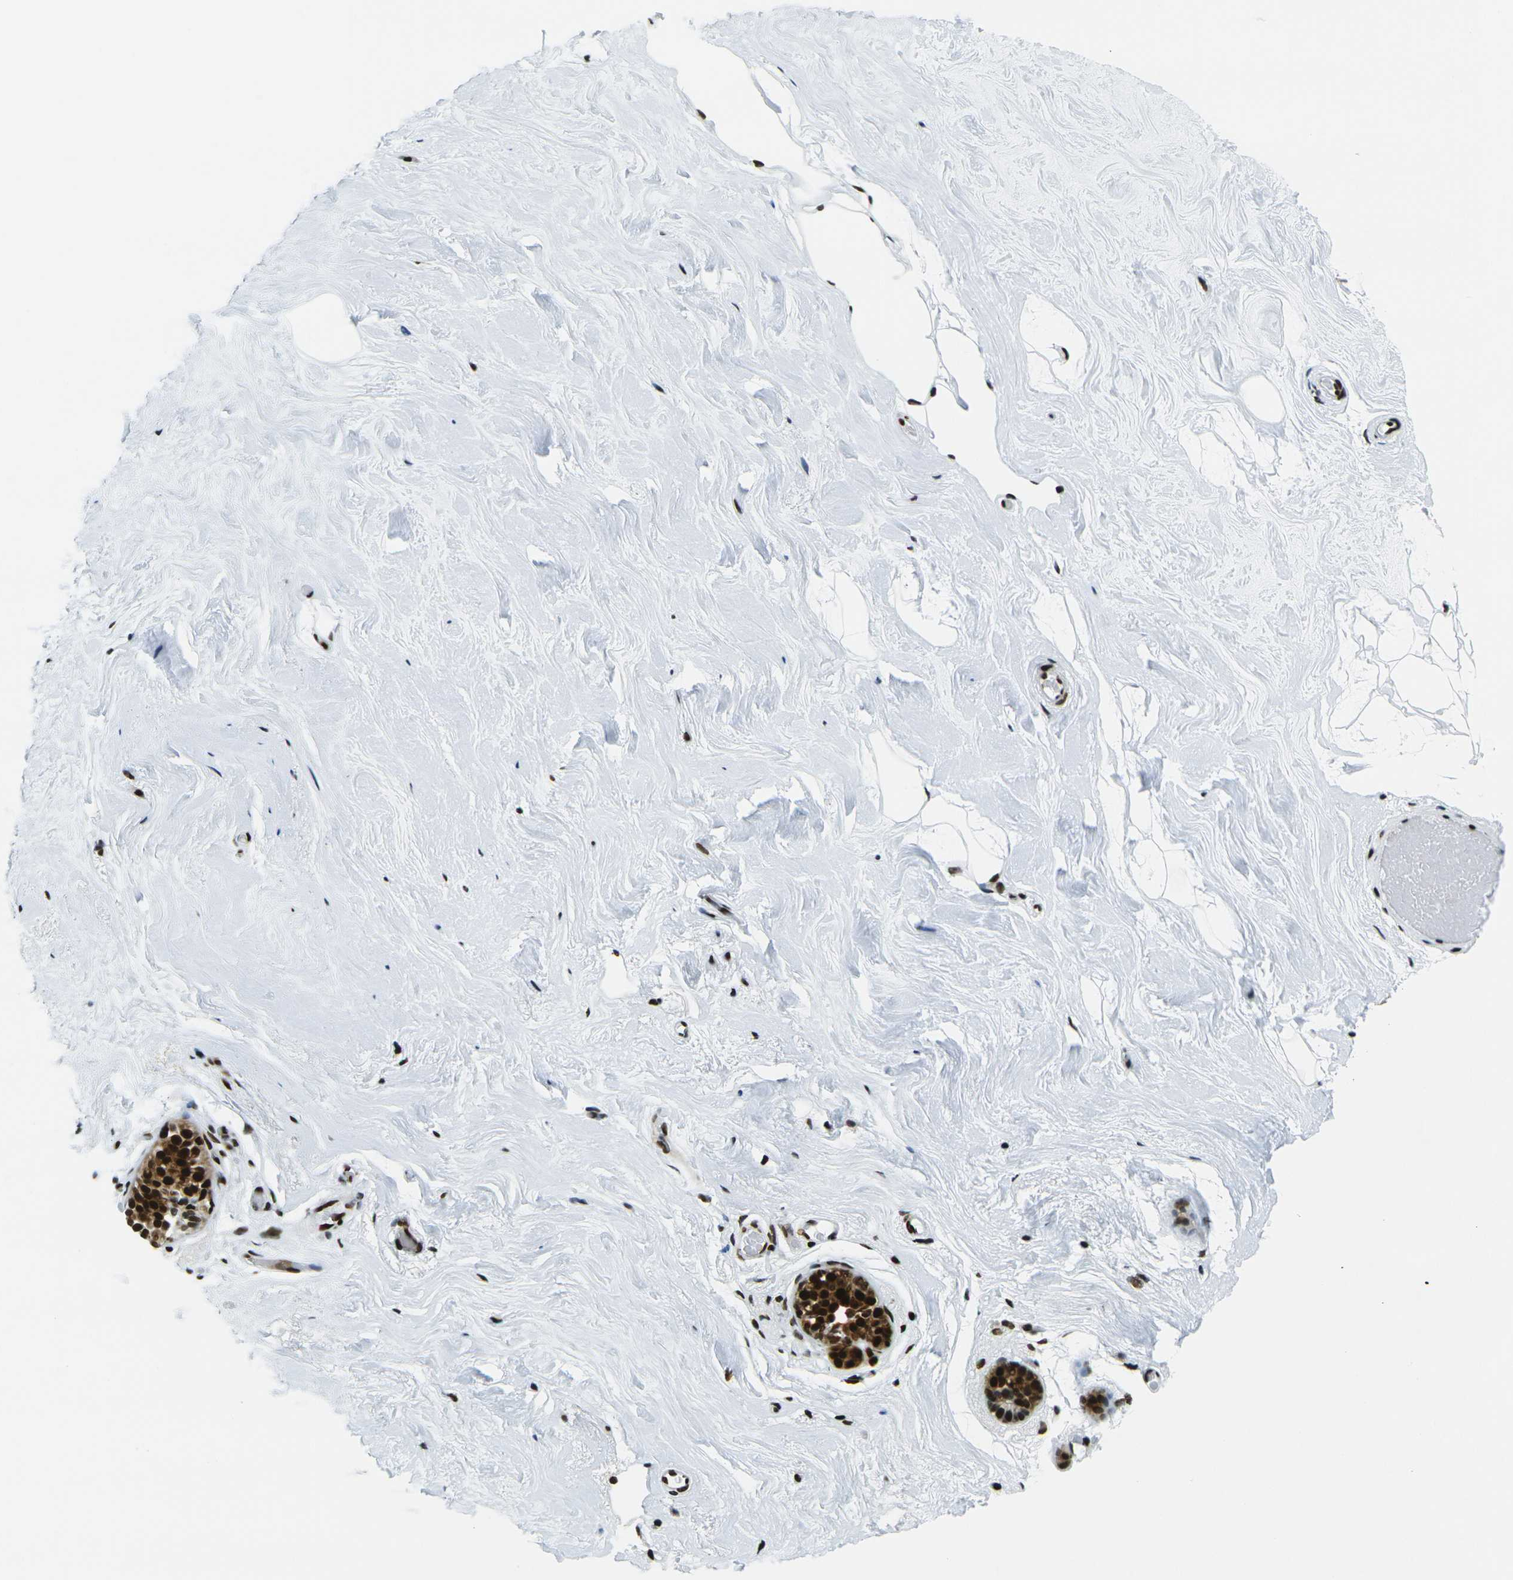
{"staining": {"intensity": "moderate", "quantity": ">75%", "location": "nuclear"}, "tissue": "breast", "cell_type": "Adipocytes", "image_type": "normal", "snomed": [{"axis": "morphology", "description": "Normal tissue, NOS"}, {"axis": "topography", "description": "Breast"}], "caption": "Protein analysis of unremarkable breast demonstrates moderate nuclear positivity in about >75% of adipocytes.", "gene": "H3", "patient": {"sex": "female", "age": 75}}